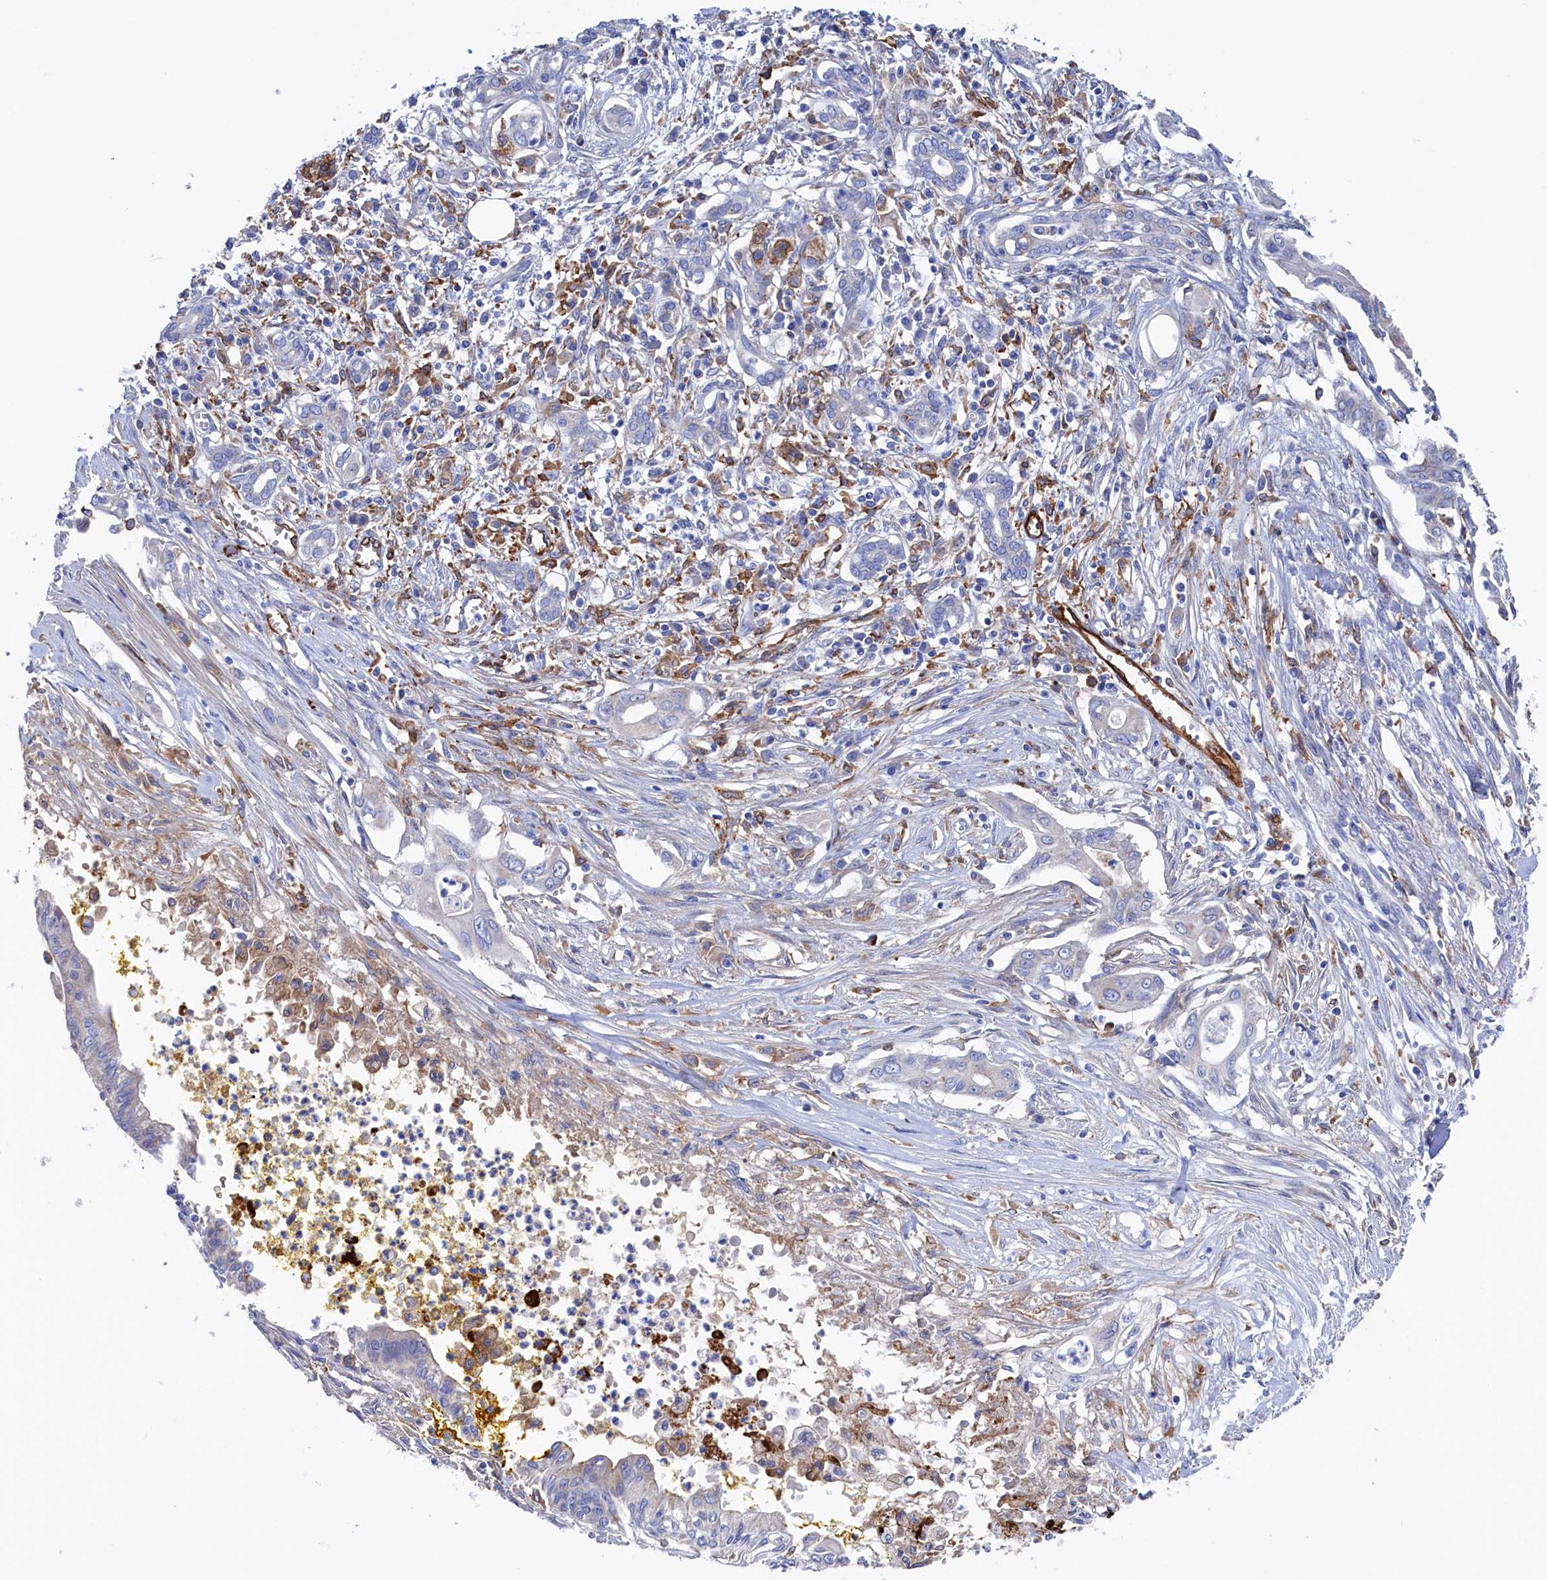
{"staining": {"intensity": "negative", "quantity": "none", "location": "none"}, "tissue": "pancreatic cancer", "cell_type": "Tumor cells", "image_type": "cancer", "snomed": [{"axis": "morphology", "description": "Adenocarcinoma, NOS"}, {"axis": "topography", "description": "Pancreas"}], "caption": "This is an immunohistochemistry histopathology image of pancreatic adenocarcinoma. There is no positivity in tumor cells.", "gene": "C12orf73", "patient": {"sex": "male", "age": 58}}